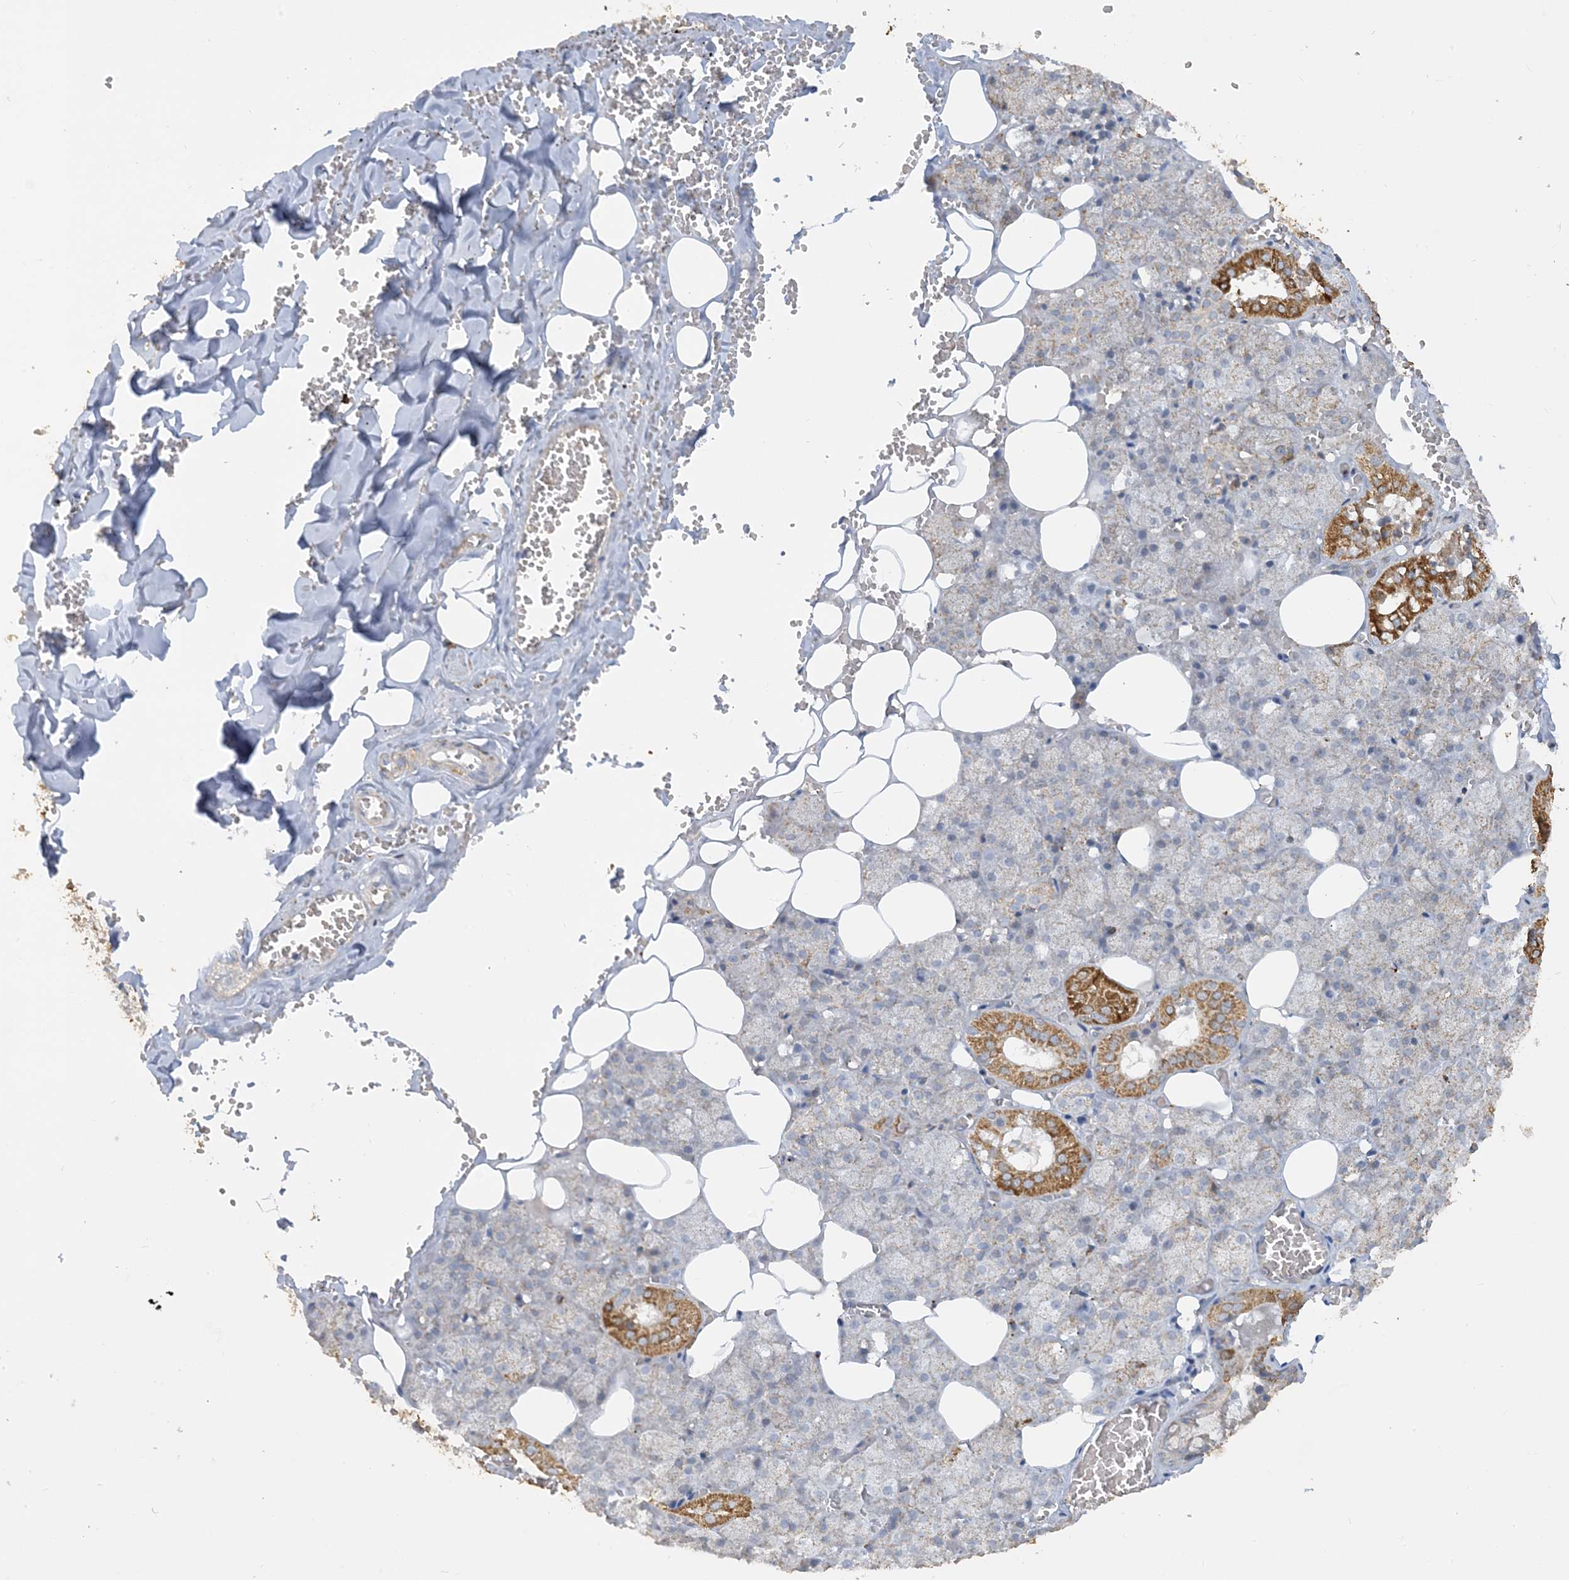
{"staining": {"intensity": "strong", "quantity": "<25%", "location": "cytoplasmic/membranous"}, "tissue": "salivary gland", "cell_type": "Glandular cells", "image_type": "normal", "snomed": [{"axis": "morphology", "description": "Normal tissue, NOS"}, {"axis": "topography", "description": "Salivary gland"}], "caption": "DAB (3,3'-diaminobenzidine) immunohistochemical staining of benign human salivary gland displays strong cytoplasmic/membranous protein expression in approximately <25% of glandular cells. (DAB = brown stain, brightfield microscopy at high magnification).", "gene": "SFMBT2", "patient": {"sex": "male", "age": 62}}